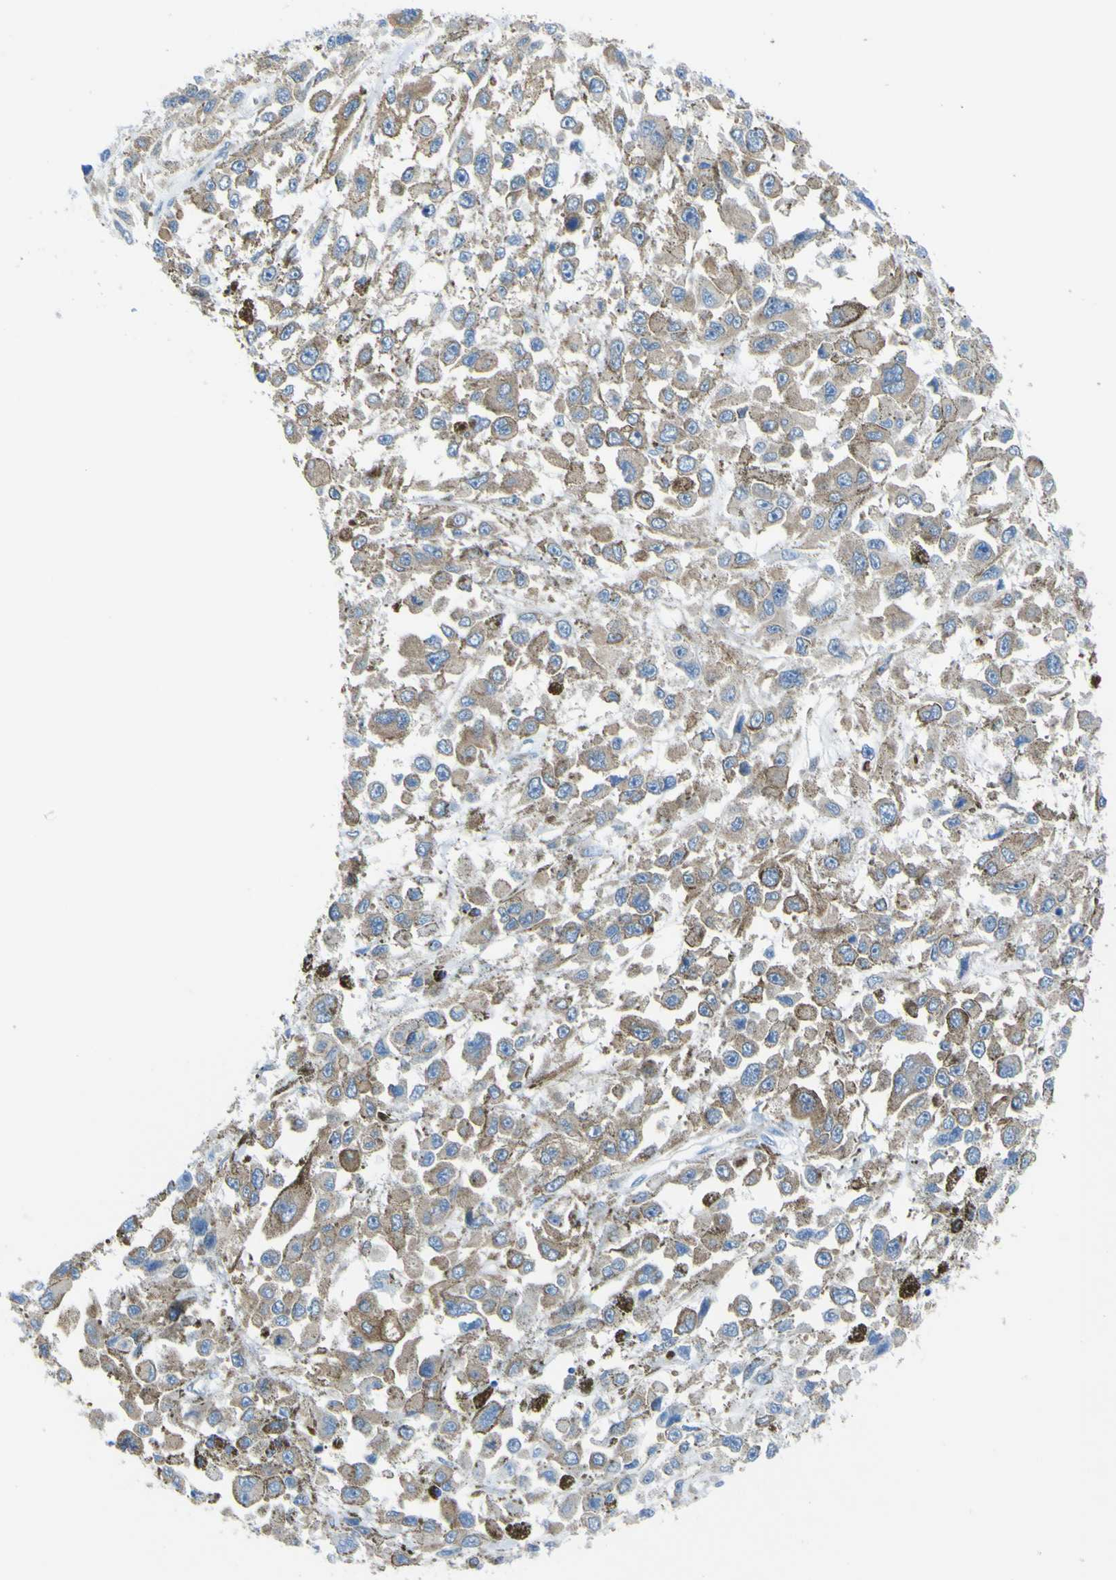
{"staining": {"intensity": "negative", "quantity": "none", "location": "none"}, "tissue": "melanoma", "cell_type": "Tumor cells", "image_type": "cancer", "snomed": [{"axis": "morphology", "description": "Malignant melanoma, Metastatic site"}, {"axis": "topography", "description": "Lymph node"}], "caption": "IHC of melanoma demonstrates no expression in tumor cells.", "gene": "STIM1", "patient": {"sex": "male", "age": 59}}